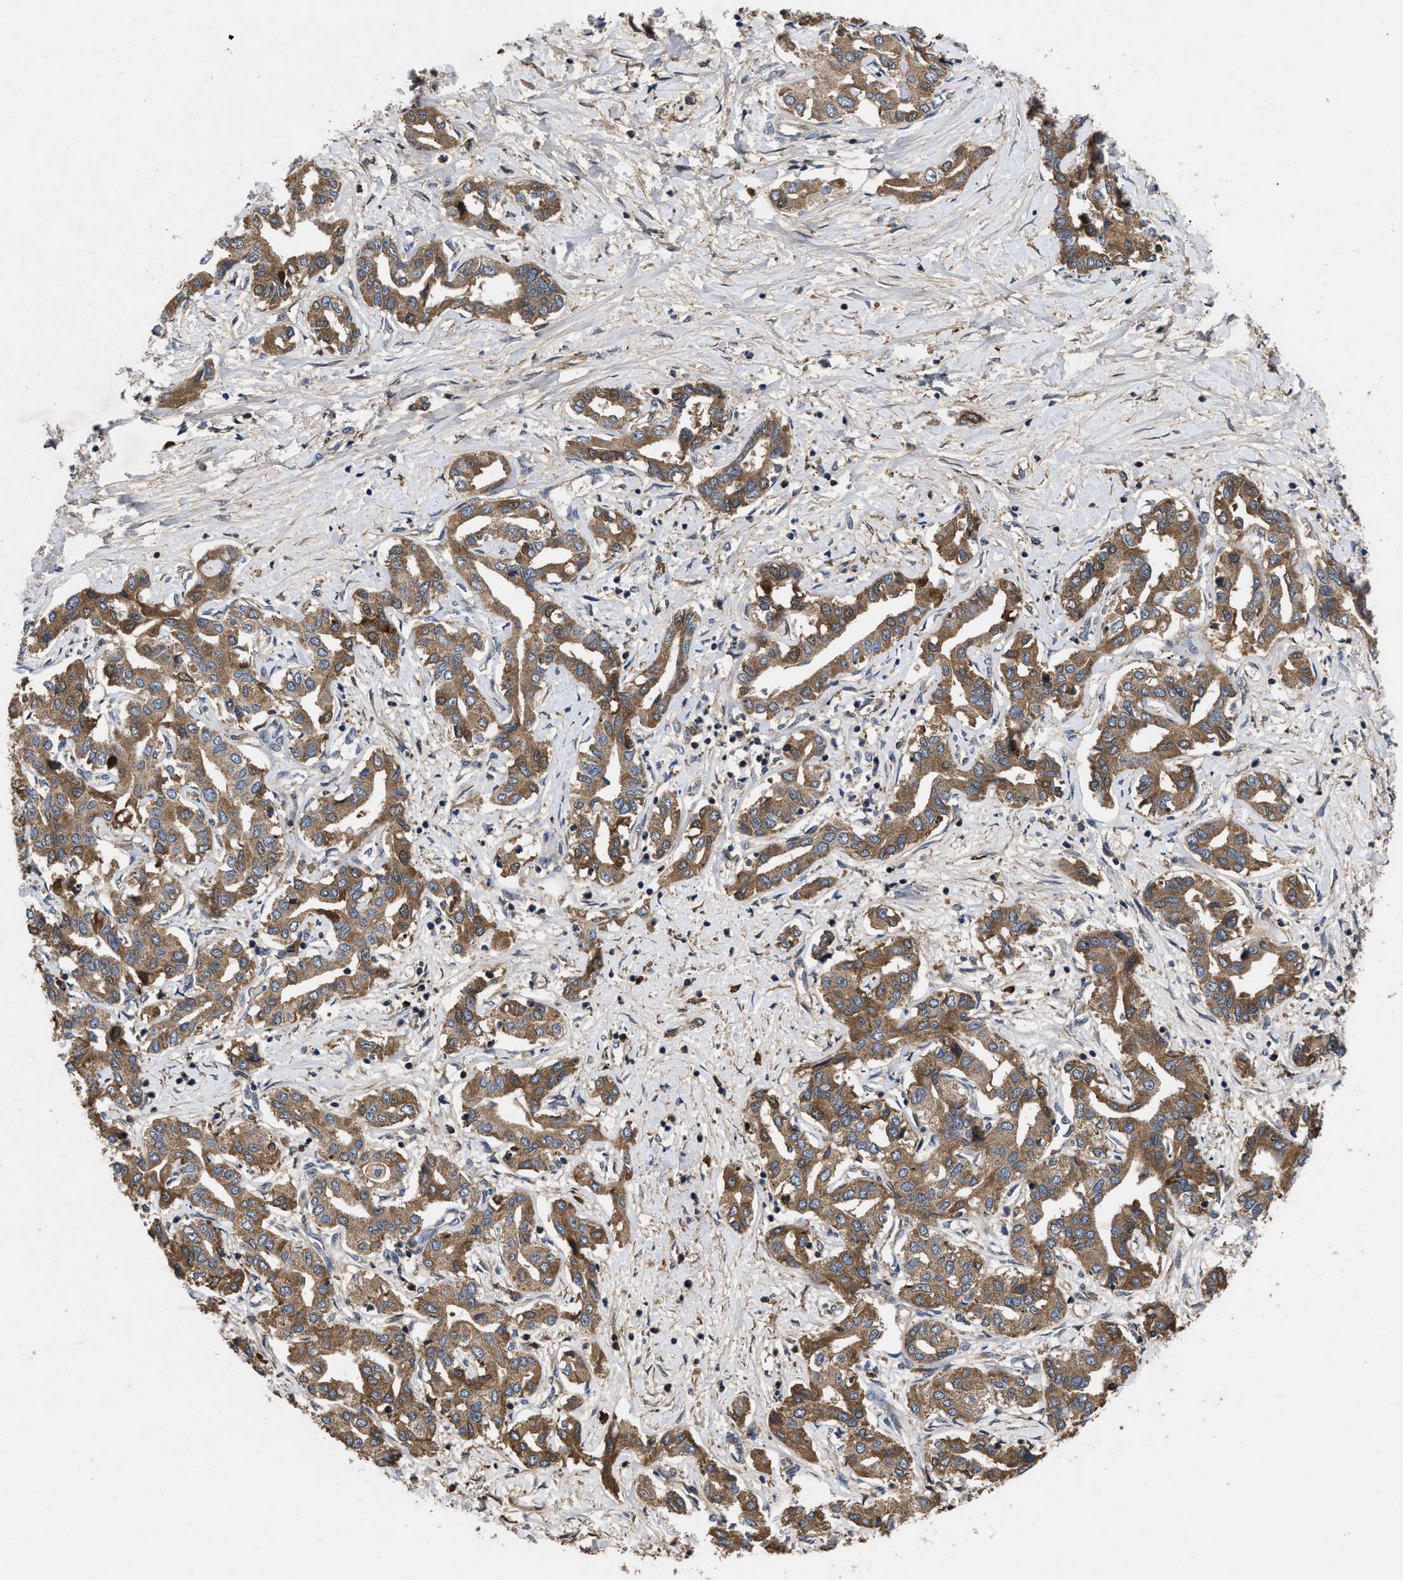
{"staining": {"intensity": "strong", "quantity": ">75%", "location": "cytoplasmic/membranous"}, "tissue": "liver cancer", "cell_type": "Tumor cells", "image_type": "cancer", "snomed": [{"axis": "morphology", "description": "Cholangiocarcinoma"}, {"axis": "topography", "description": "Liver"}], "caption": "Strong cytoplasmic/membranous positivity is appreciated in about >75% of tumor cells in cholangiocarcinoma (liver). (Brightfield microscopy of DAB IHC at high magnification).", "gene": "LRRC3", "patient": {"sex": "male", "age": 59}}